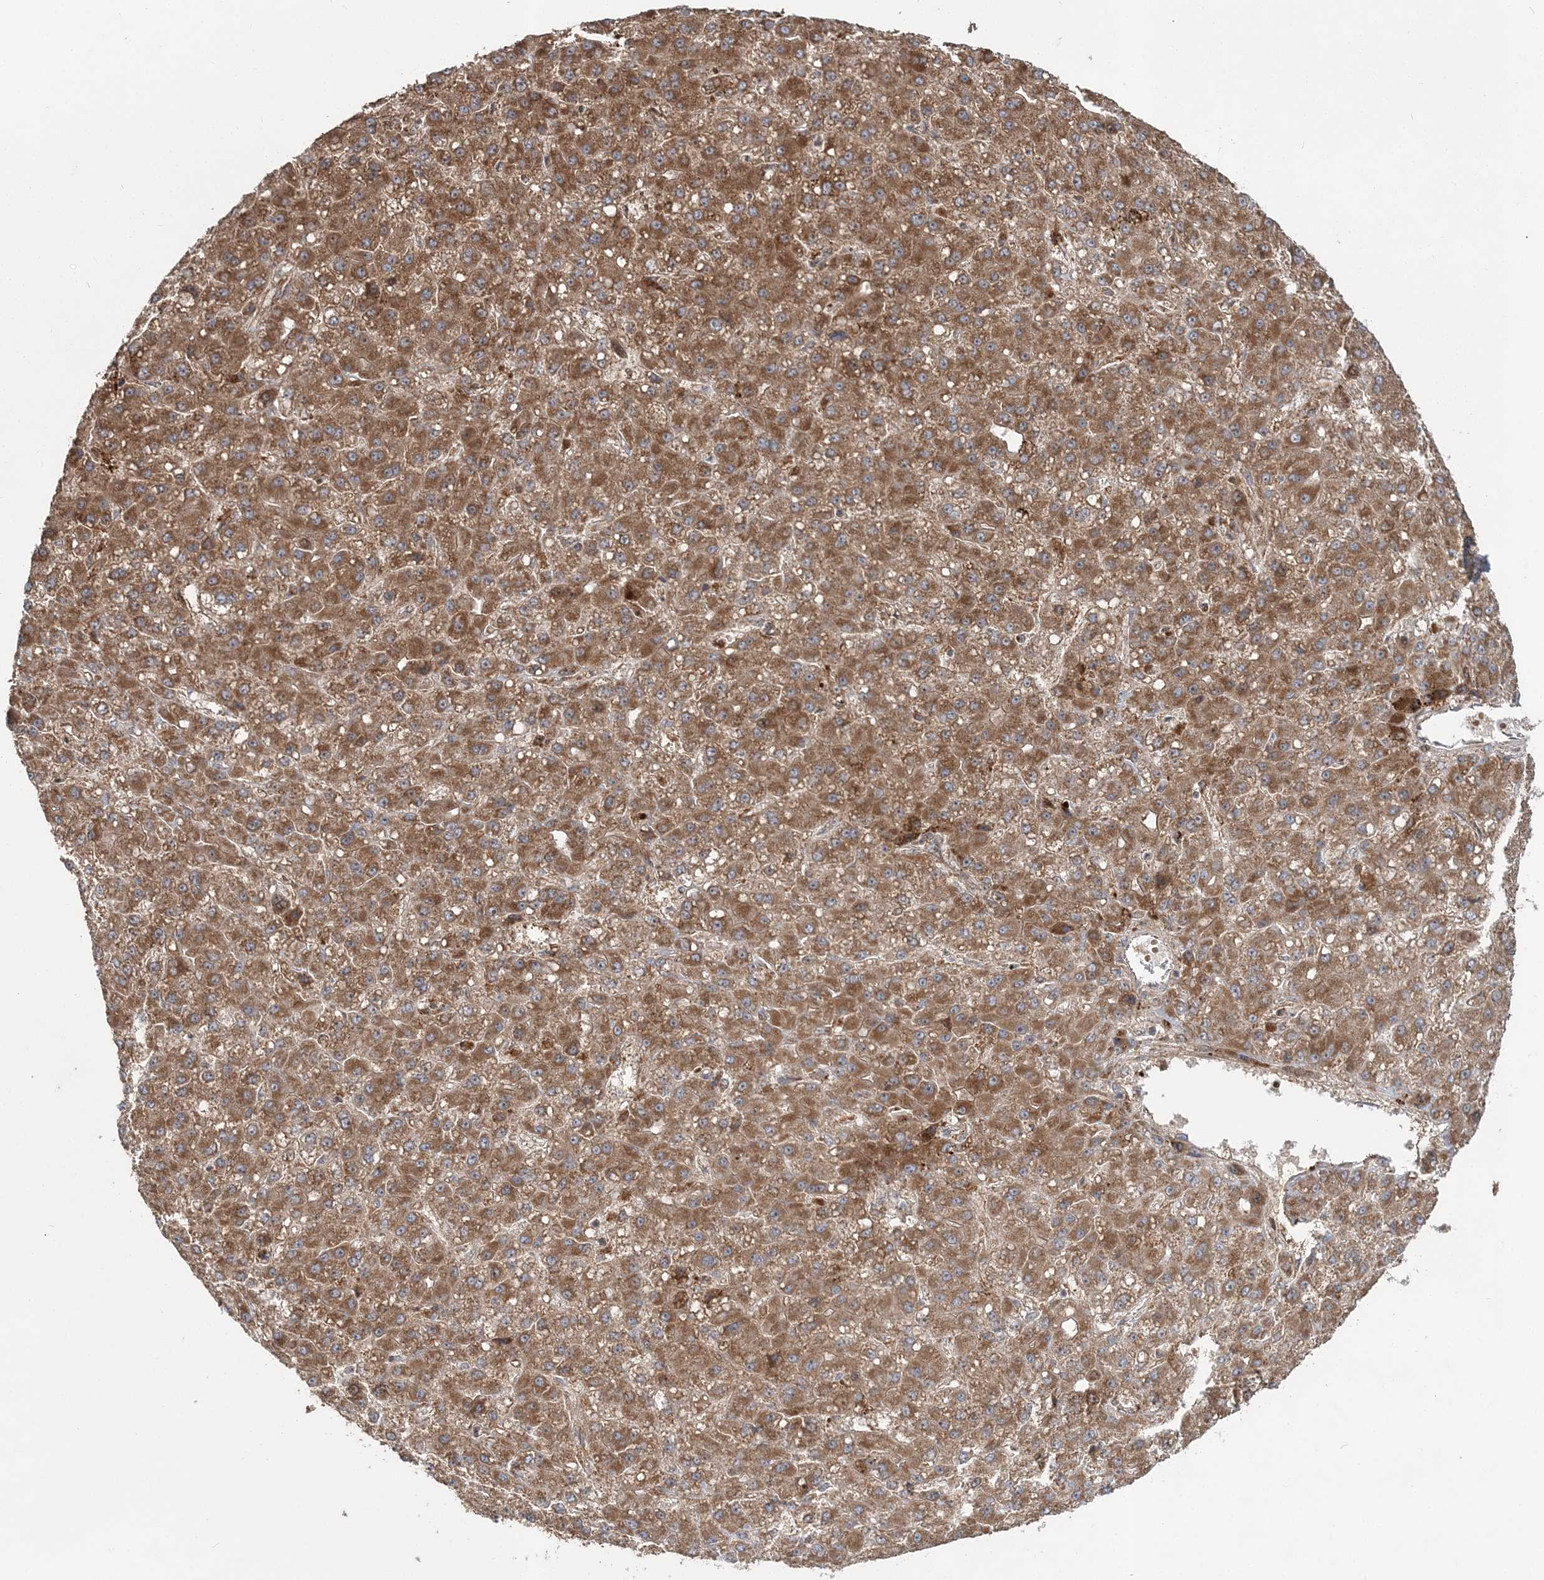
{"staining": {"intensity": "moderate", "quantity": ">75%", "location": "cytoplasmic/membranous"}, "tissue": "liver cancer", "cell_type": "Tumor cells", "image_type": "cancer", "snomed": [{"axis": "morphology", "description": "Carcinoma, Hepatocellular, NOS"}, {"axis": "topography", "description": "Liver"}], "caption": "The image reveals staining of liver hepatocellular carcinoma, revealing moderate cytoplasmic/membranous protein staining (brown color) within tumor cells. (DAB IHC, brown staining for protein, blue staining for nuclei).", "gene": "LRPPRC", "patient": {"sex": "male", "age": 67}}